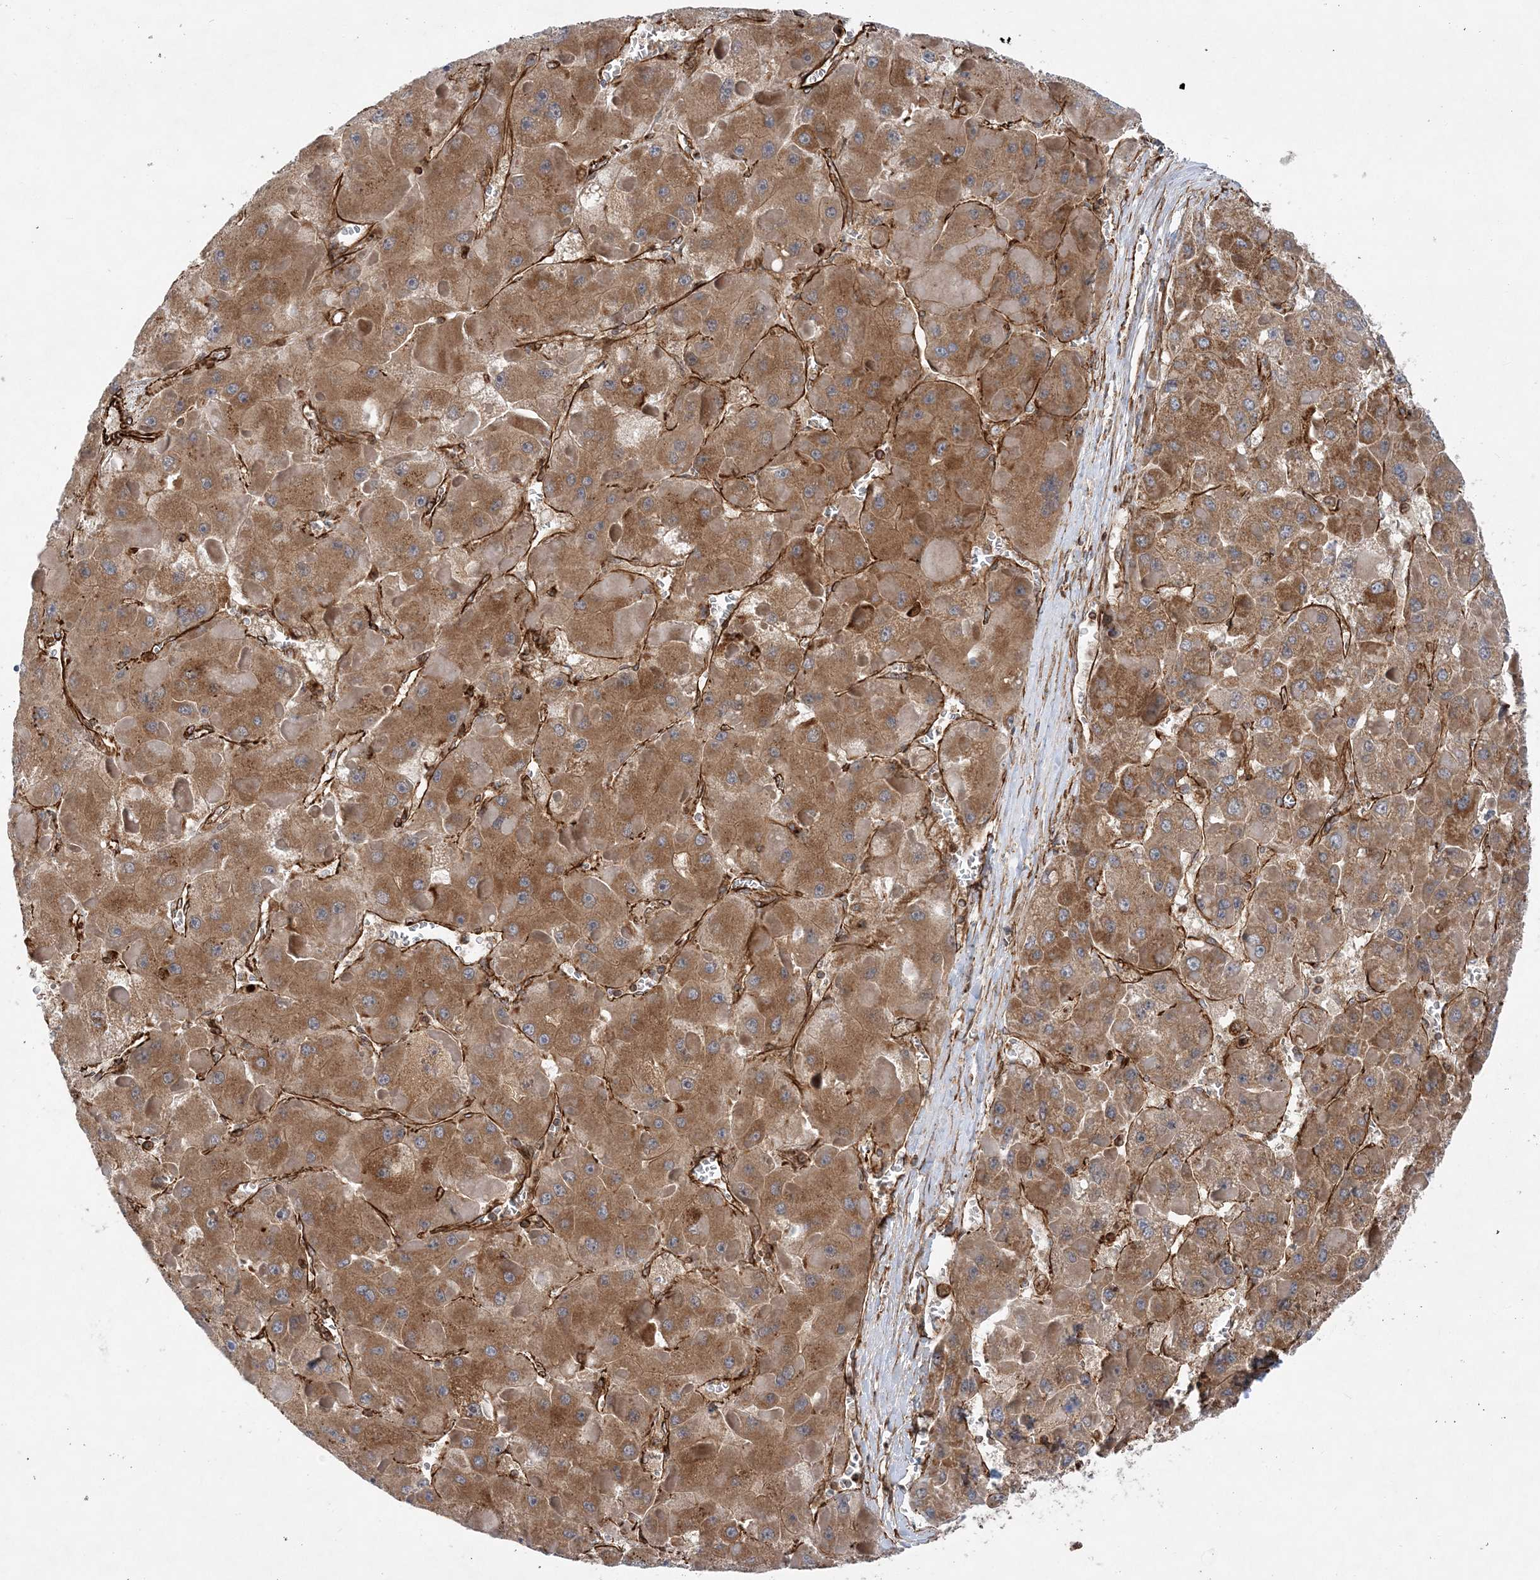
{"staining": {"intensity": "moderate", "quantity": ">75%", "location": "cytoplasmic/membranous"}, "tissue": "liver cancer", "cell_type": "Tumor cells", "image_type": "cancer", "snomed": [{"axis": "morphology", "description": "Carcinoma, Hepatocellular, NOS"}, {"axis": "topography", "description": "Liver"}], "caption": "An immunohistochemistry (IHC) micrograph of tumor tissue is shown. Protein staining in brown labels moderate cytoplasmic/membranous positivity in liver cancer within tumor cells.", "gene": "FAM114A2", "patient": {"sex": "female", "age": 73}}